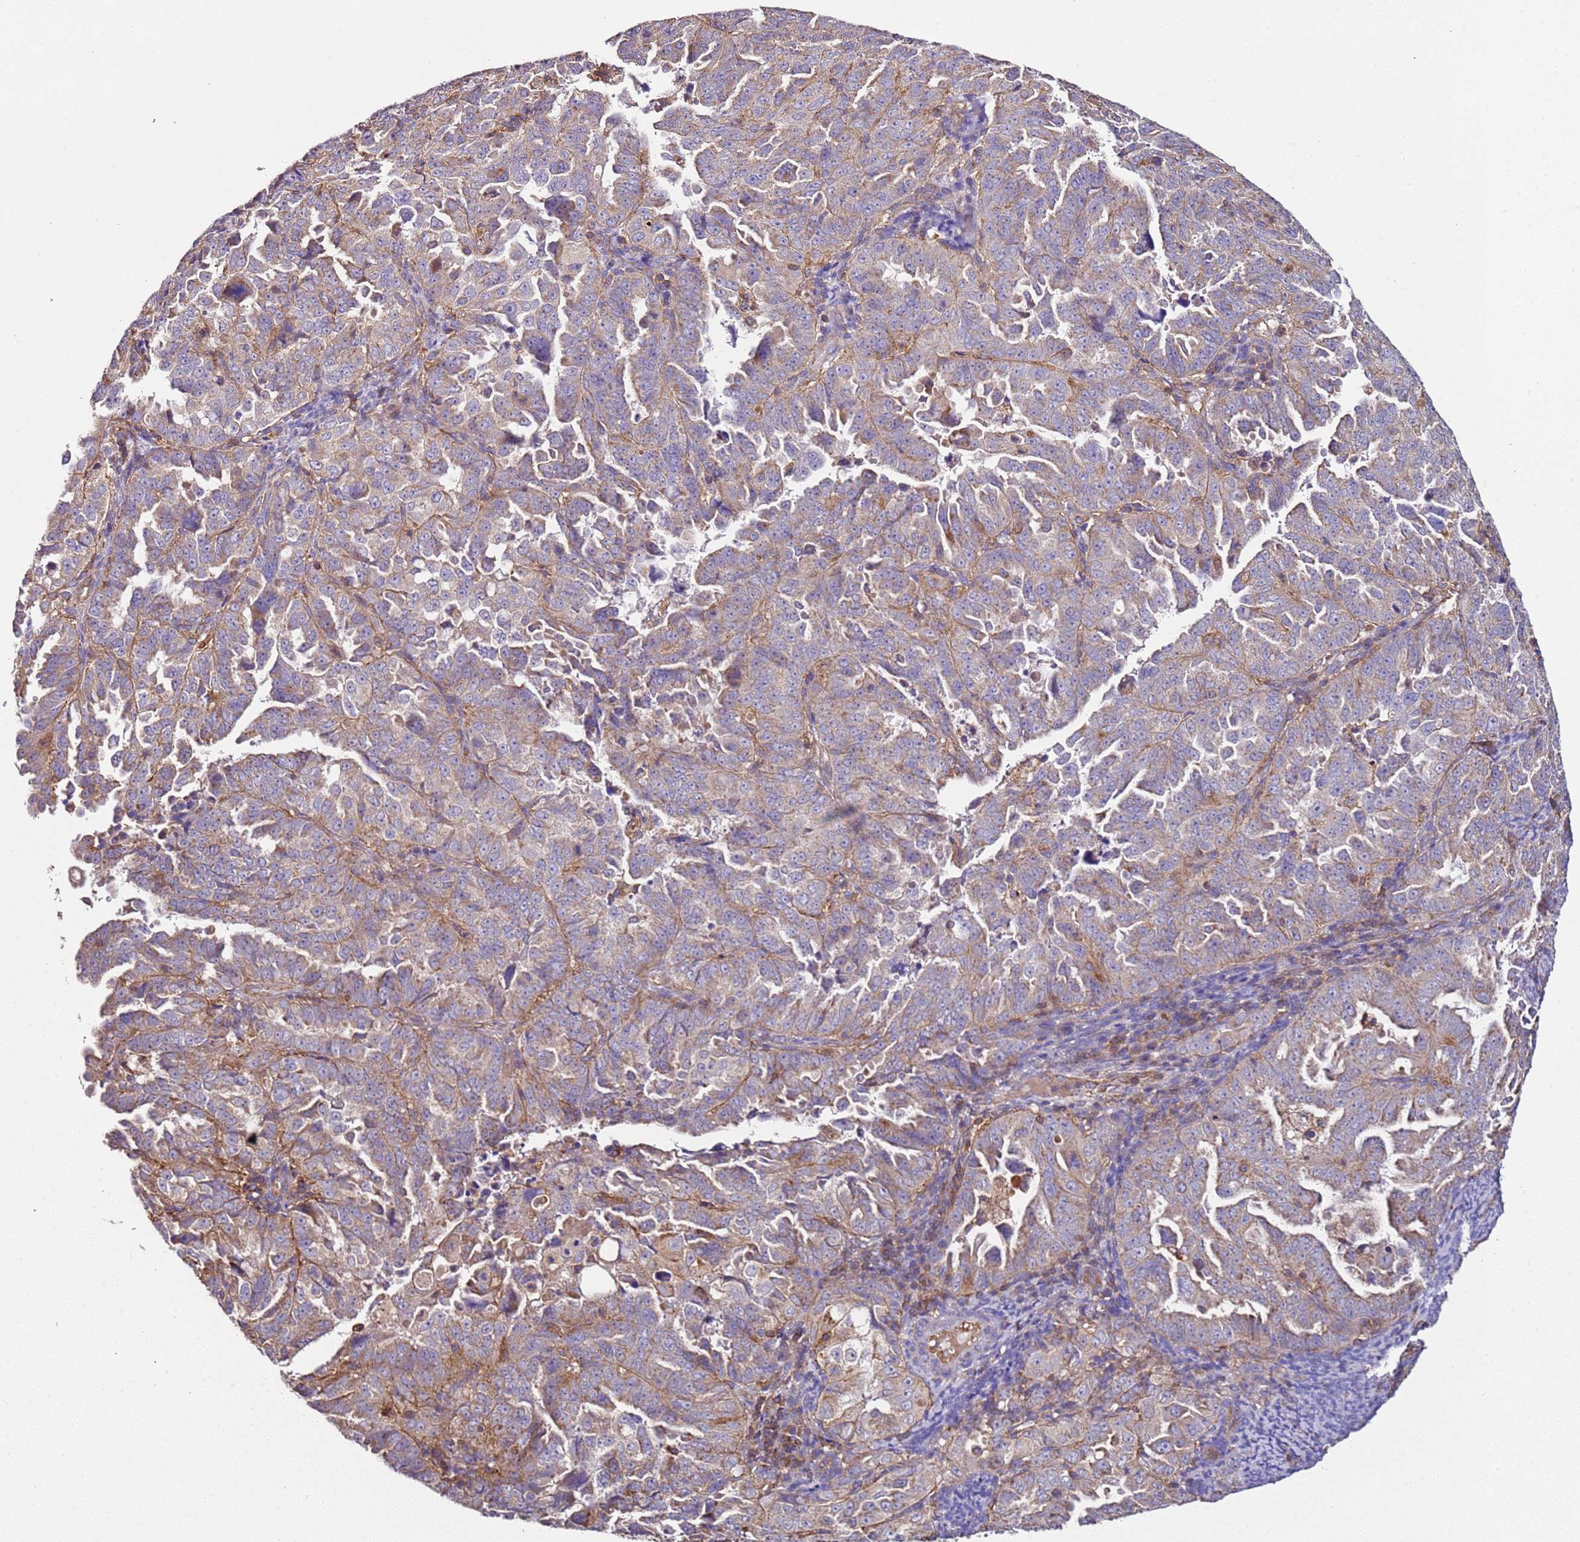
{"staining": {"intensity": "weak", "quantity": "25%-75%", "location": "cytoplasmic/membranous"}, "tissue": "endometrial cancer", "cell_type": "Tumor cells", "image_type": "cancer", "snomed": [{"axis": "morphology", "description": "Adenocarcinoma, NOS"}, {"axis": "topography", "description": "Endometrium"}], "caption": "DAB (3,3'-diaminobenzidine) immunohistochemical staining of human endometrial adenocarcinoma exhibits weak cytoplasmic/membranous protein positivity in about 25%-75% of tumor cells.", "gene": "RMND5A", "patient": {"sex": "female", "age": 65}}